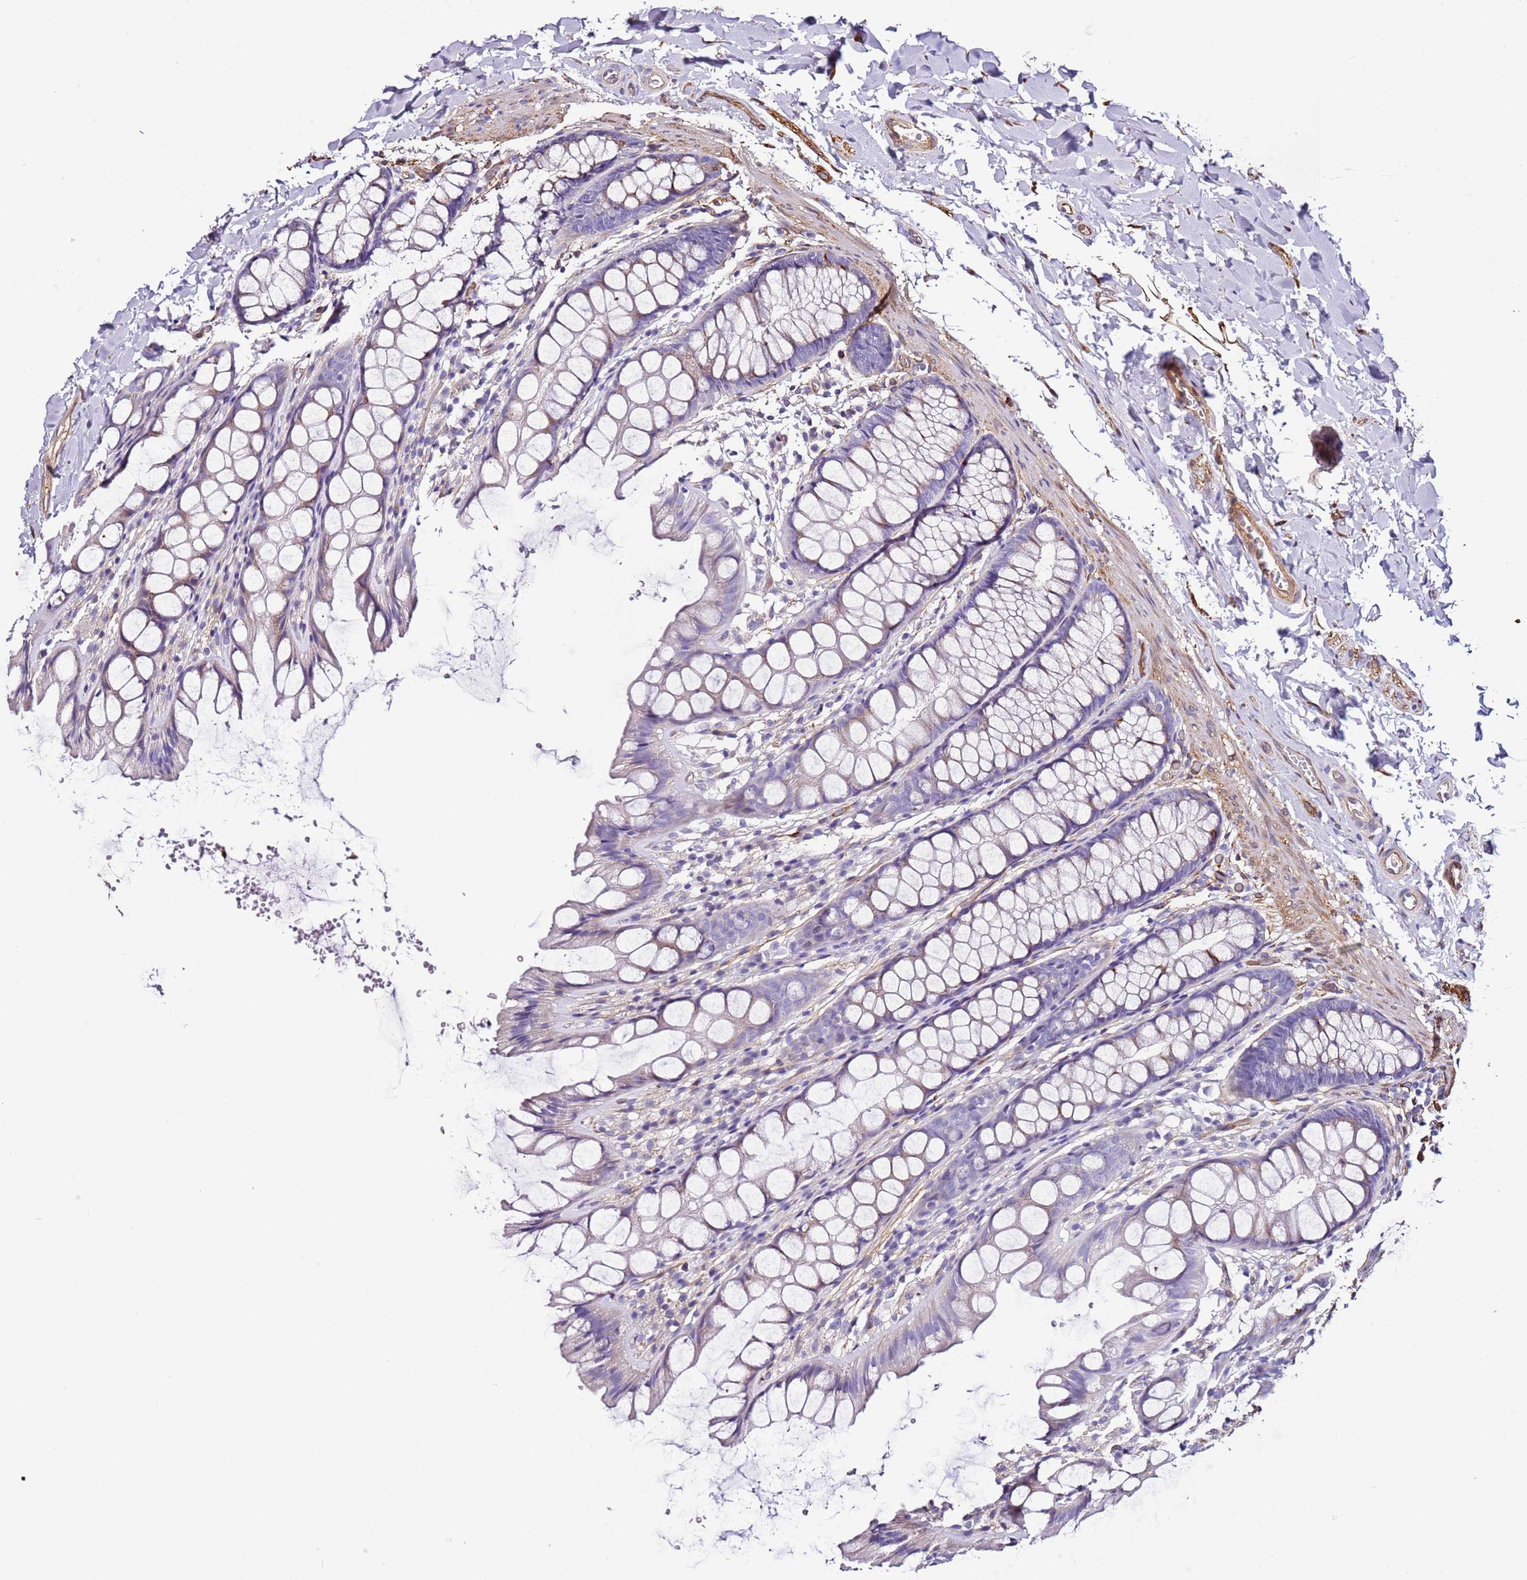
{"staining": {"intensity": "moderate", "quantity": ">75%", "location": "cytoplasmic/membranous"}, "tissue": "colon", "cell_type": "Endothelial cells", "image_type": "normal", "snomed": [{"axis": "morphology", "description": "Normal tissue, NOS"}, {"axis": "topography", "description": "Colon"}], "caption": "Endothelial cells display moderate cytoplasmic/membranous staining in about >75% of cells in unremarkable colon. The staining was performed using DAB (3,3'-diaminobenzidine) to visualize the protein expression in brown, while the nuclei were stained in blue with hematoxylin (Magnification: 20x).", "gene": "FAM174C", "patient": {"sex": "male", "age": 47}}